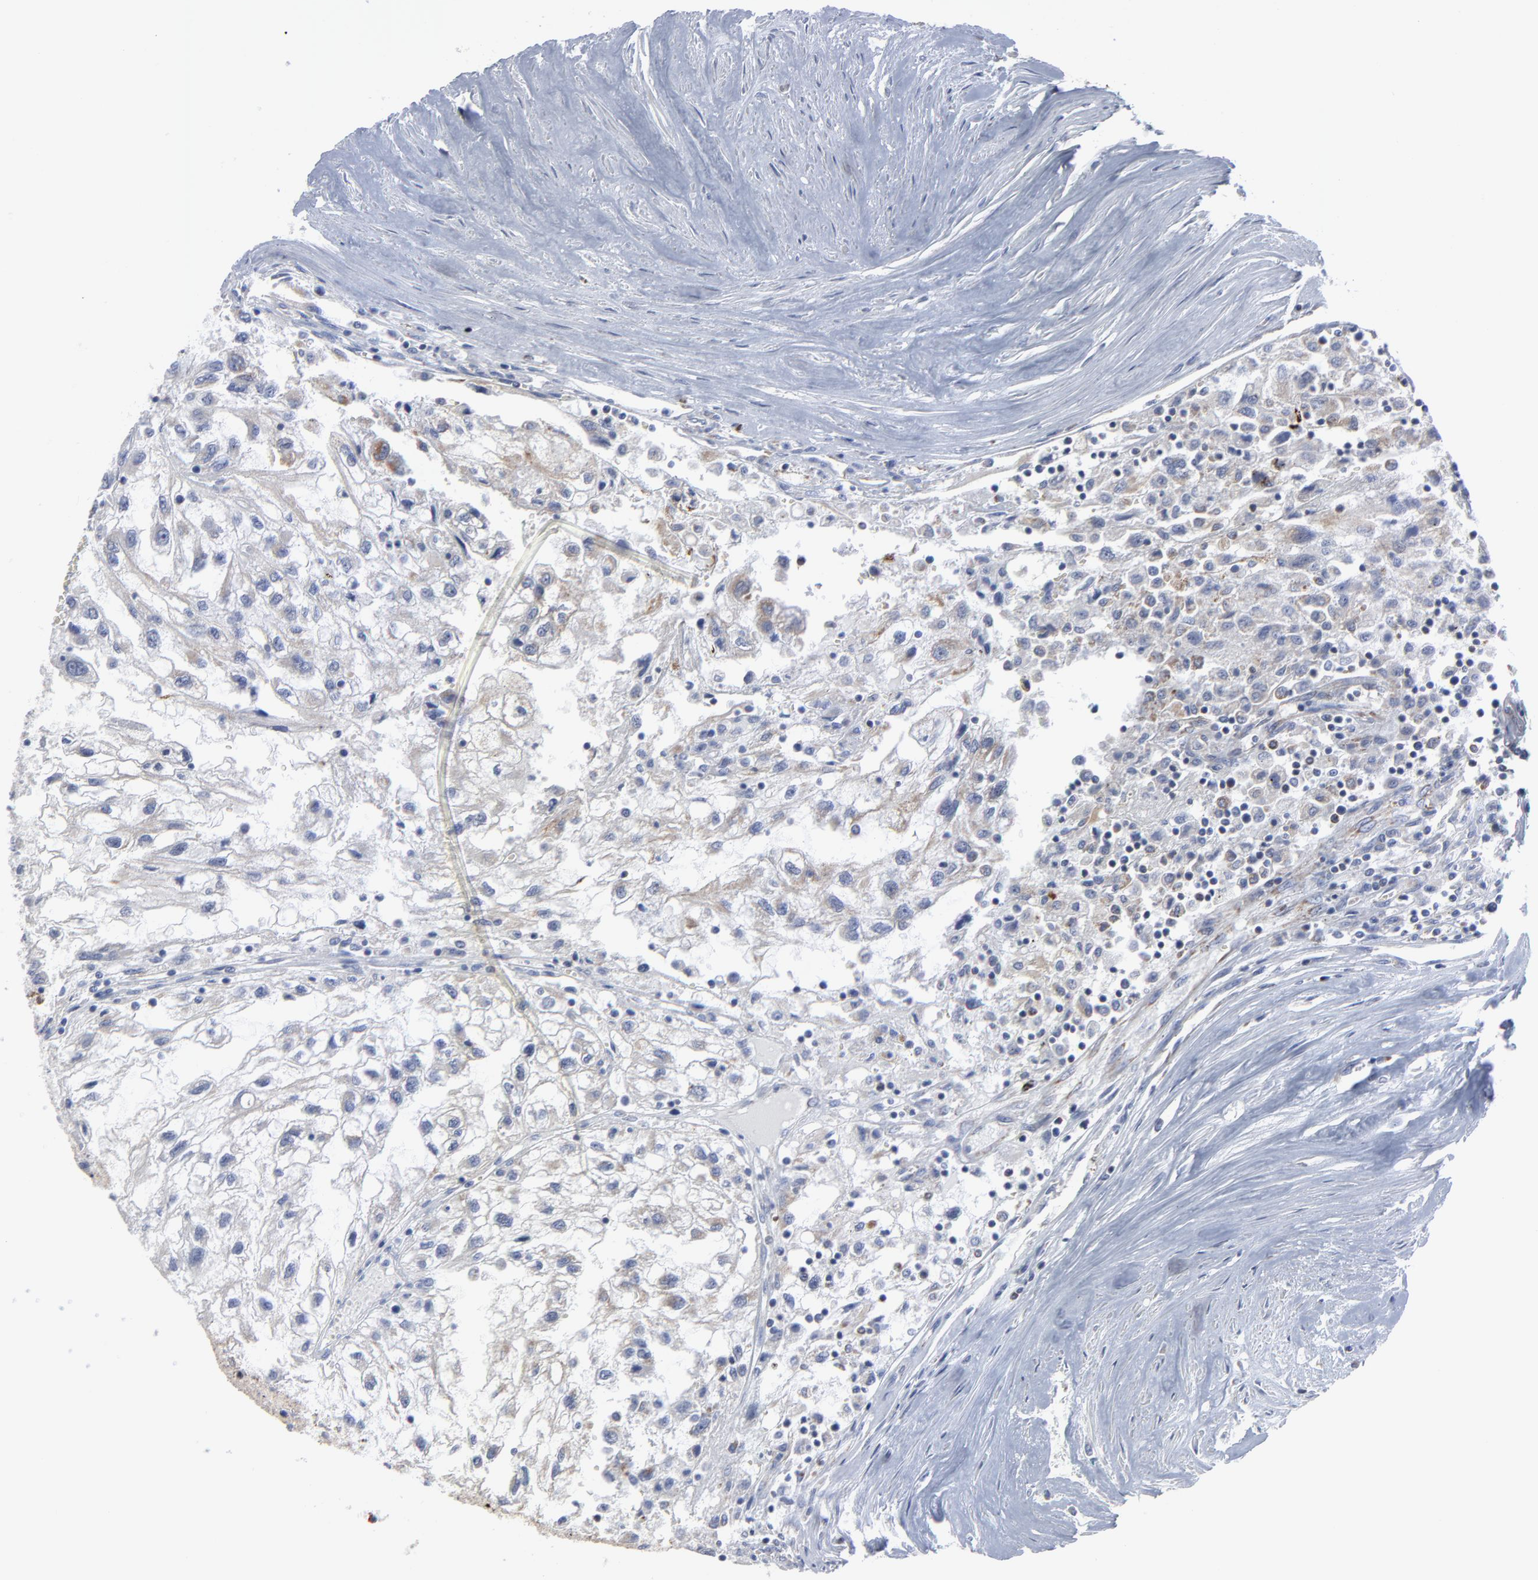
{"staining": {"intensity": "weak", "quantity": "<25%", "location": "cytoplasmic/membranous"}, "tissue": "renal cancer", "cell_type": "Tumor cells", "image_type": "cancer", "snomed": [{"axis": "morphology", "description": "Normal tissue, NOS"}, {"axis": "morphology", "description": "Adenocarcinoma, NOS"}, {"axis": "topography", "description": "Kidney"}], "caption": "Tumor cells show no significant expression in renal cancer.", "gene": "TXNRD2", "patient": {"sex": "male", "age": 71}}